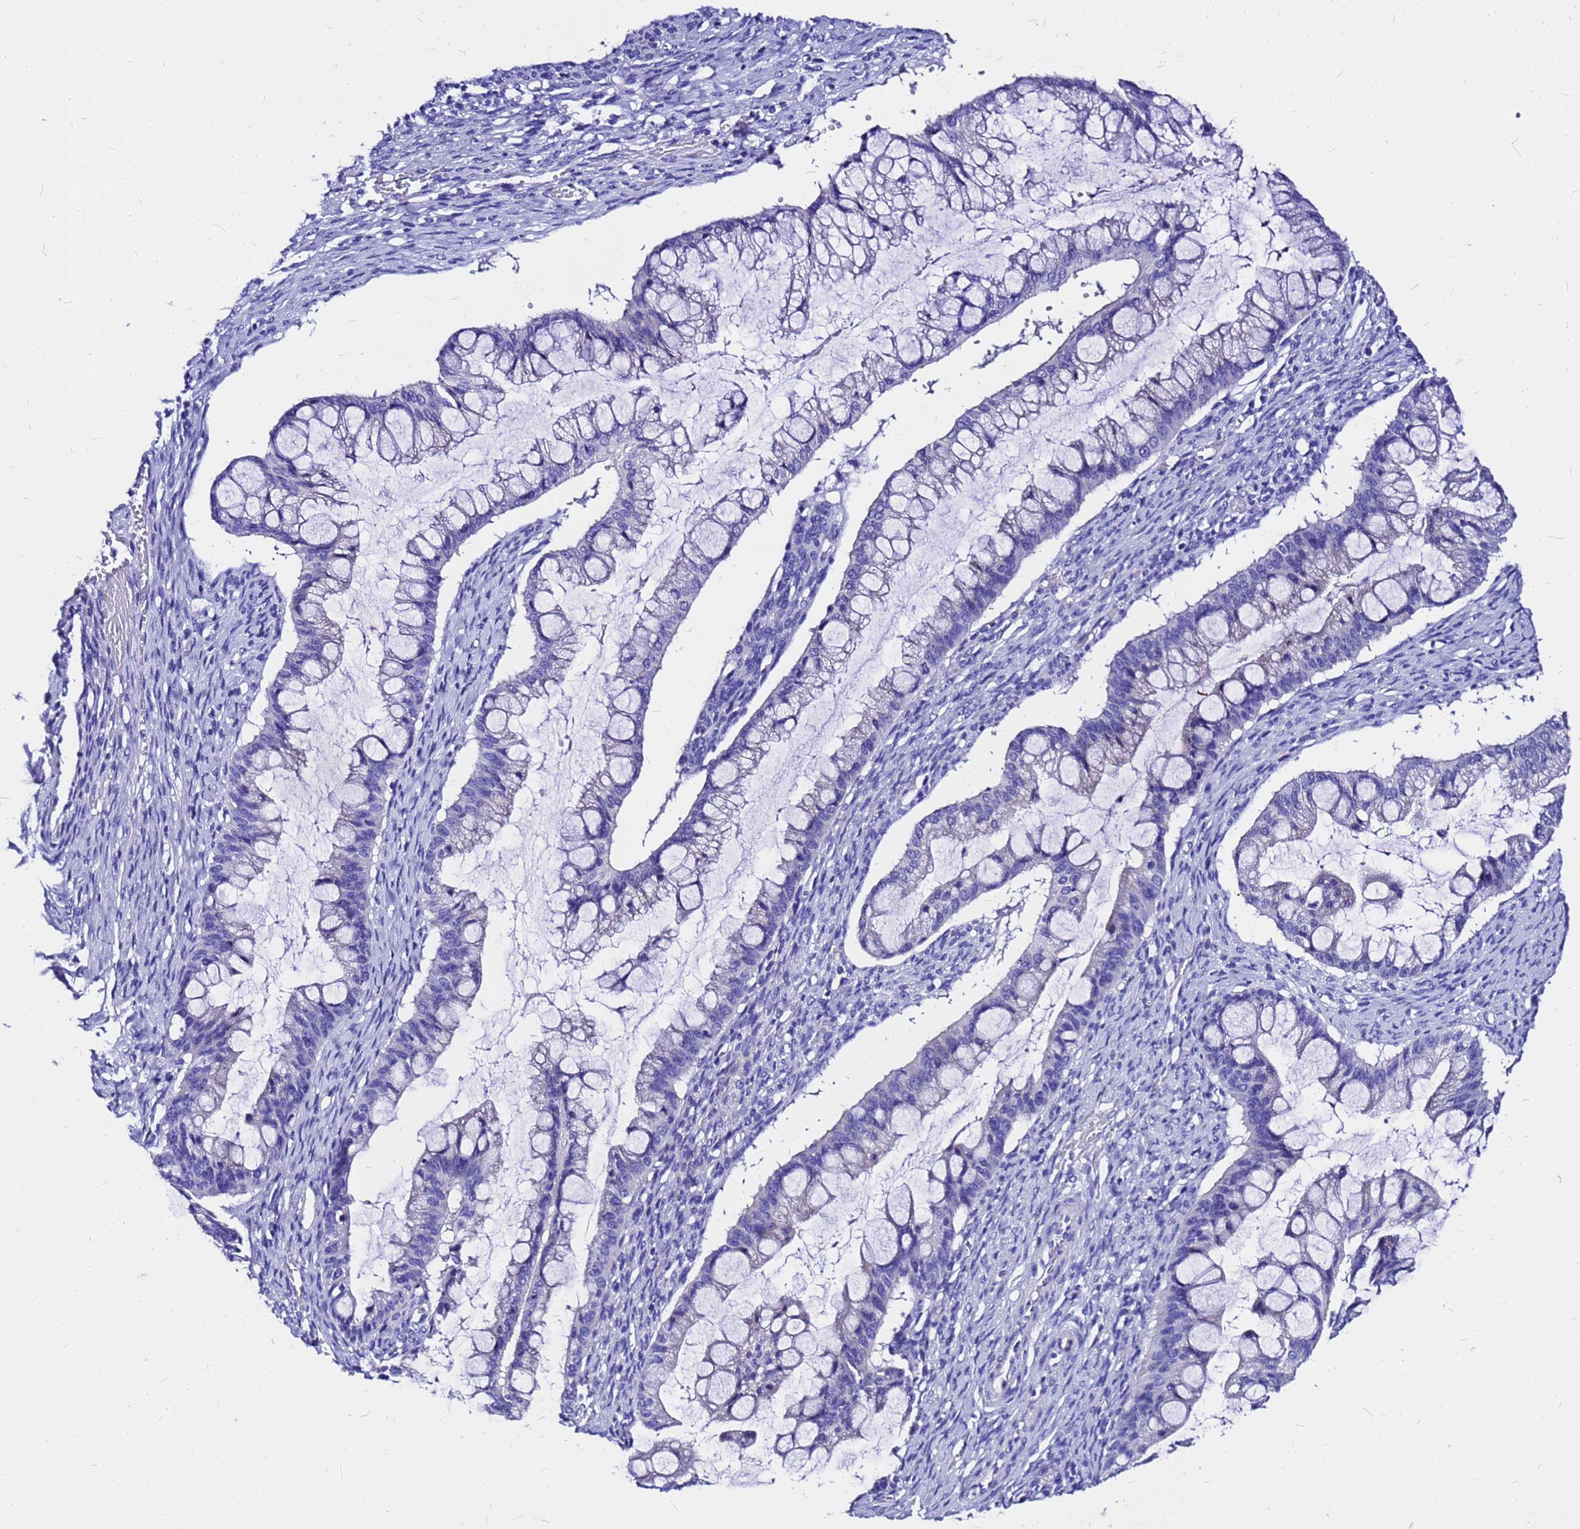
{"staining": {"intensity": "negative", "quantity": "none", "location": "none"}, "tissue": "ovarian cancer", "cell_type": "Tumor cells", "image_type": "cancer", "snomed": [{"axis": "morphology", "description": "Cystadenocarcinoma, mucinous, NOS"}, {"axis": "topography", "description": "Ovary"}], "caption": "Histopathology image shows no protein expression in tumor cells of ovarian mucinous cystadenocarcinoma tissue.", "gene": "HERC4", "patient": {"sex": "female", "age": 73}}